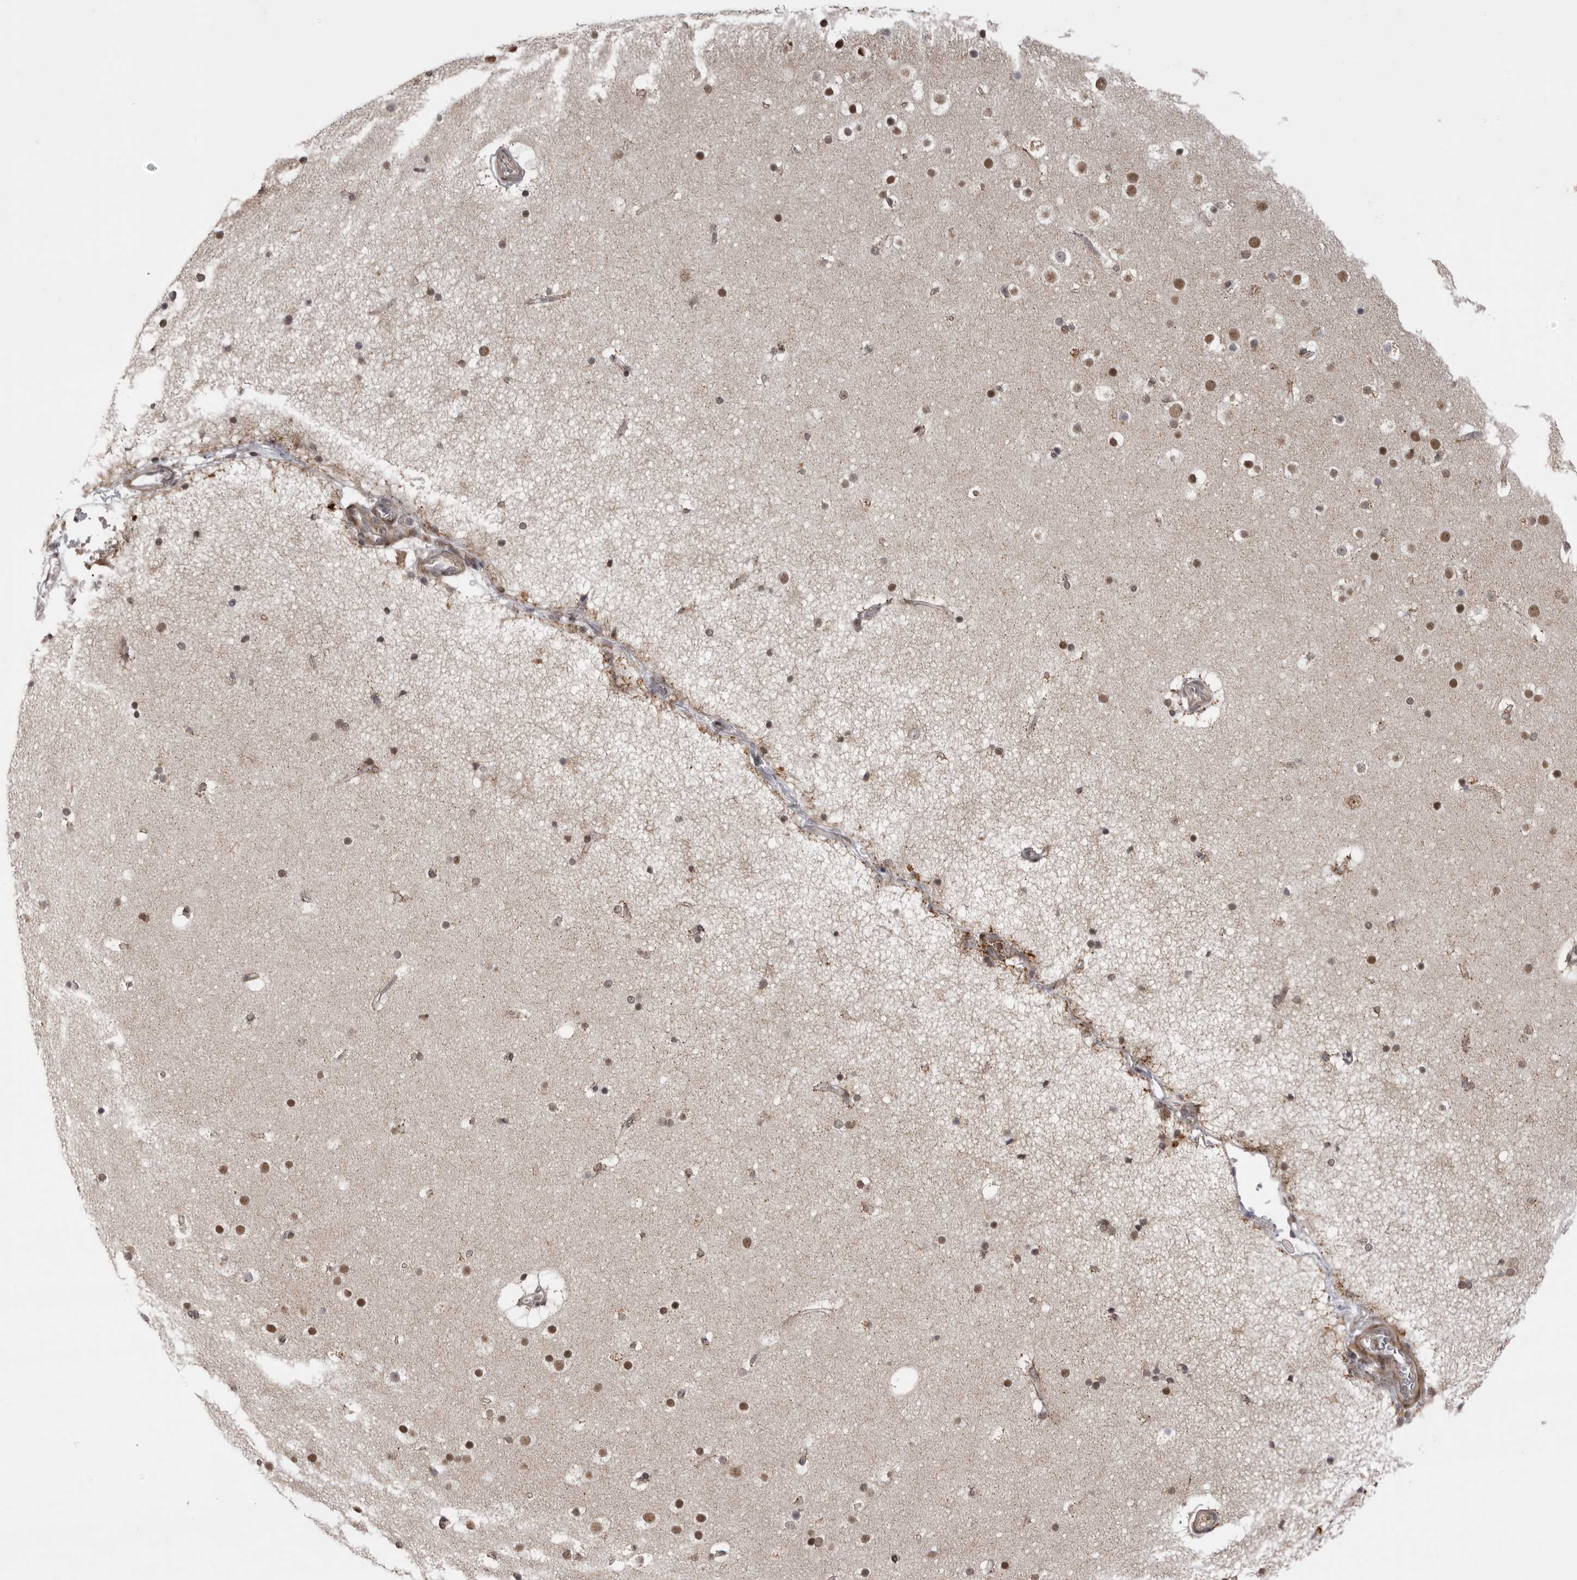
{"staining": {"intensity": "moderate", "quantity": ">75%", "location": "cytoplasmic/membranous,nuclear"}, "tissue": "cerebral cortex", "cell_type": "Endothelial cells", "image_type": "normal", "snomed": [{"axis": "morphology", "description": "Normal tissue, NOS"}, {"axis": "topography", "description": "Cerebral cortex"}], "caption": "A photomicrograph of cerebral cortex stained for a protein demonstrates moderate cytoplasmic/membranous,nuclear brown staining in endothelial cells.", "gene": "C1orf109", "patient": {"sex": "male", "age": 57}}